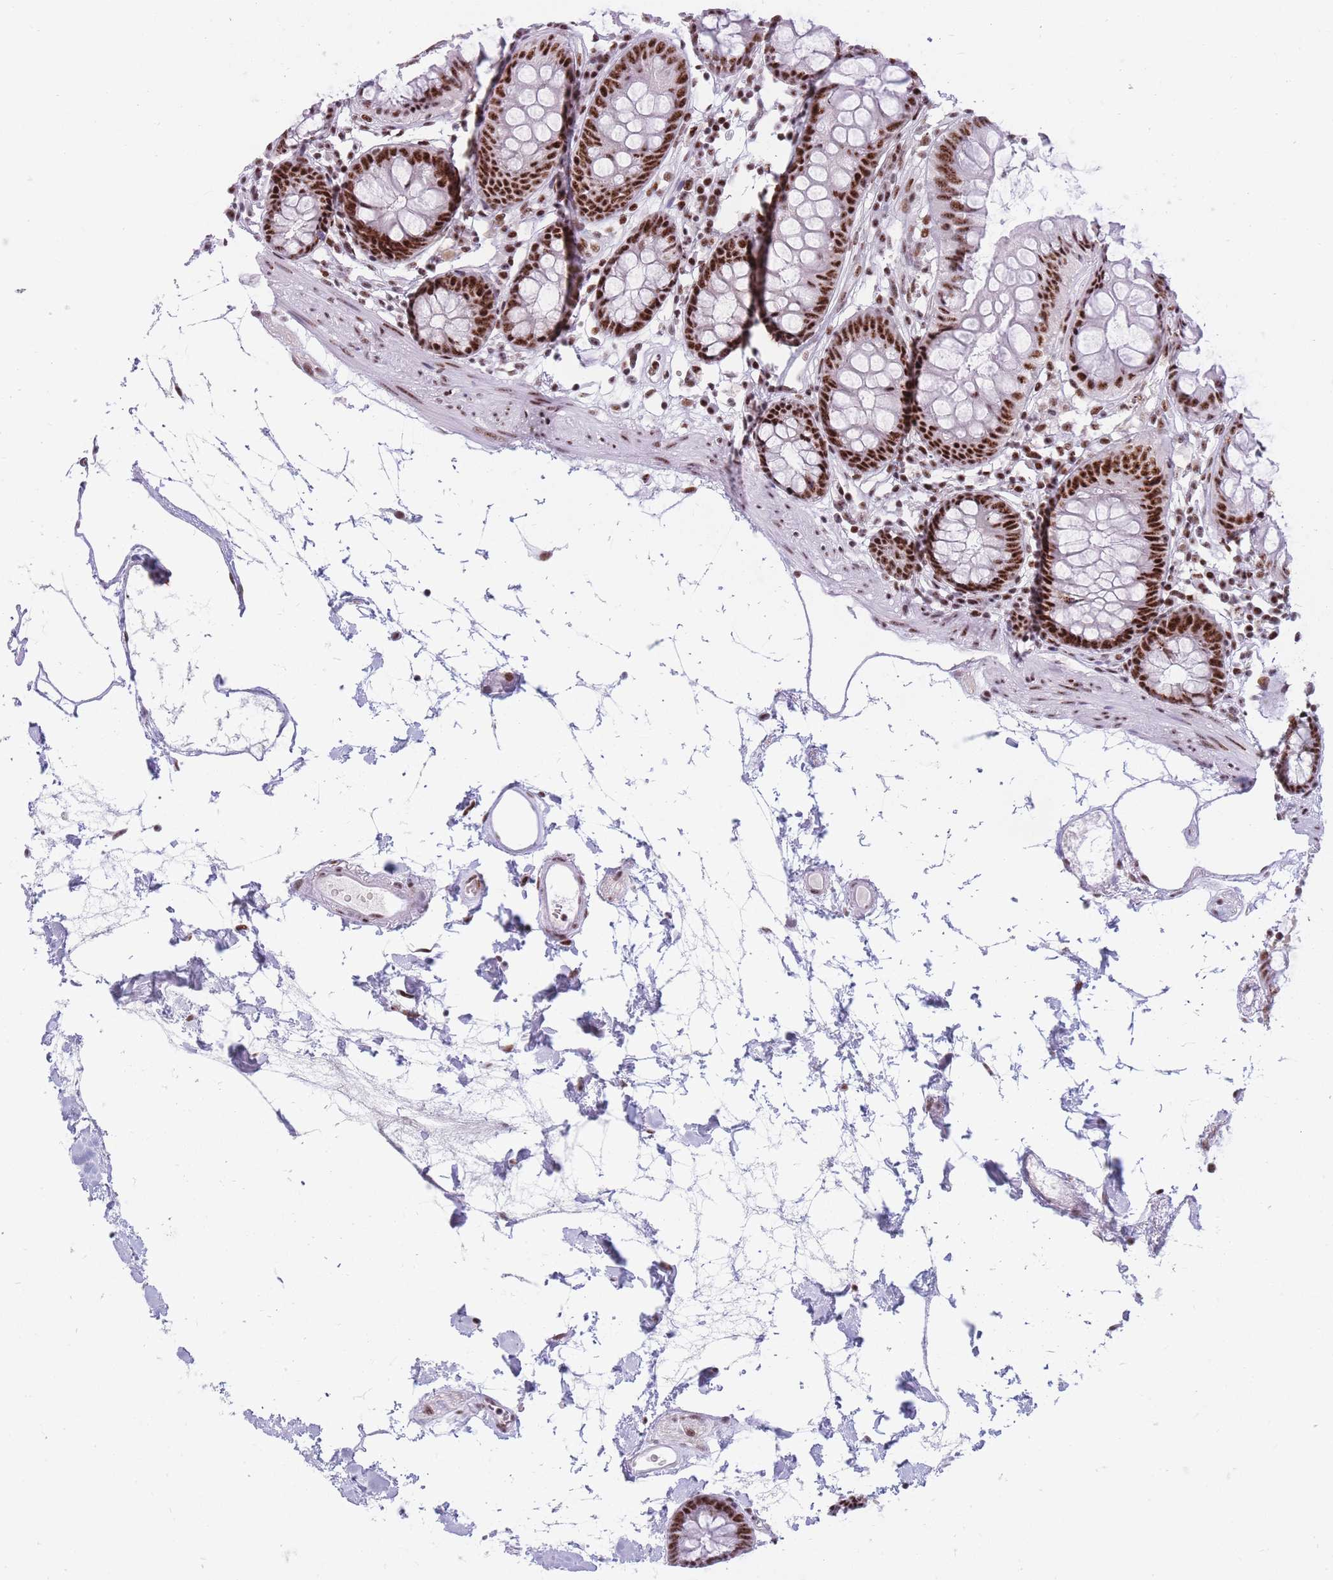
{"staining": {"intensity": "moderate", "quantity": "25%-75%", "location": "nuclear"}, "tissue": "colon", "cell_type": "Endothelial cells", "image_type": "normal", "snomed": [{"axis": "morphology", "description": "Normal tissue, NOS"}, {"axis": "topography", "description": "Colon"}], "caption": "Endothelial cells reveal medium levels of moderate nuclear expression in approximately 25%-75% of cells in unremarkable colon.", "gene": "TMEM35B", "patient": {"sex": "female", "age": 84}}